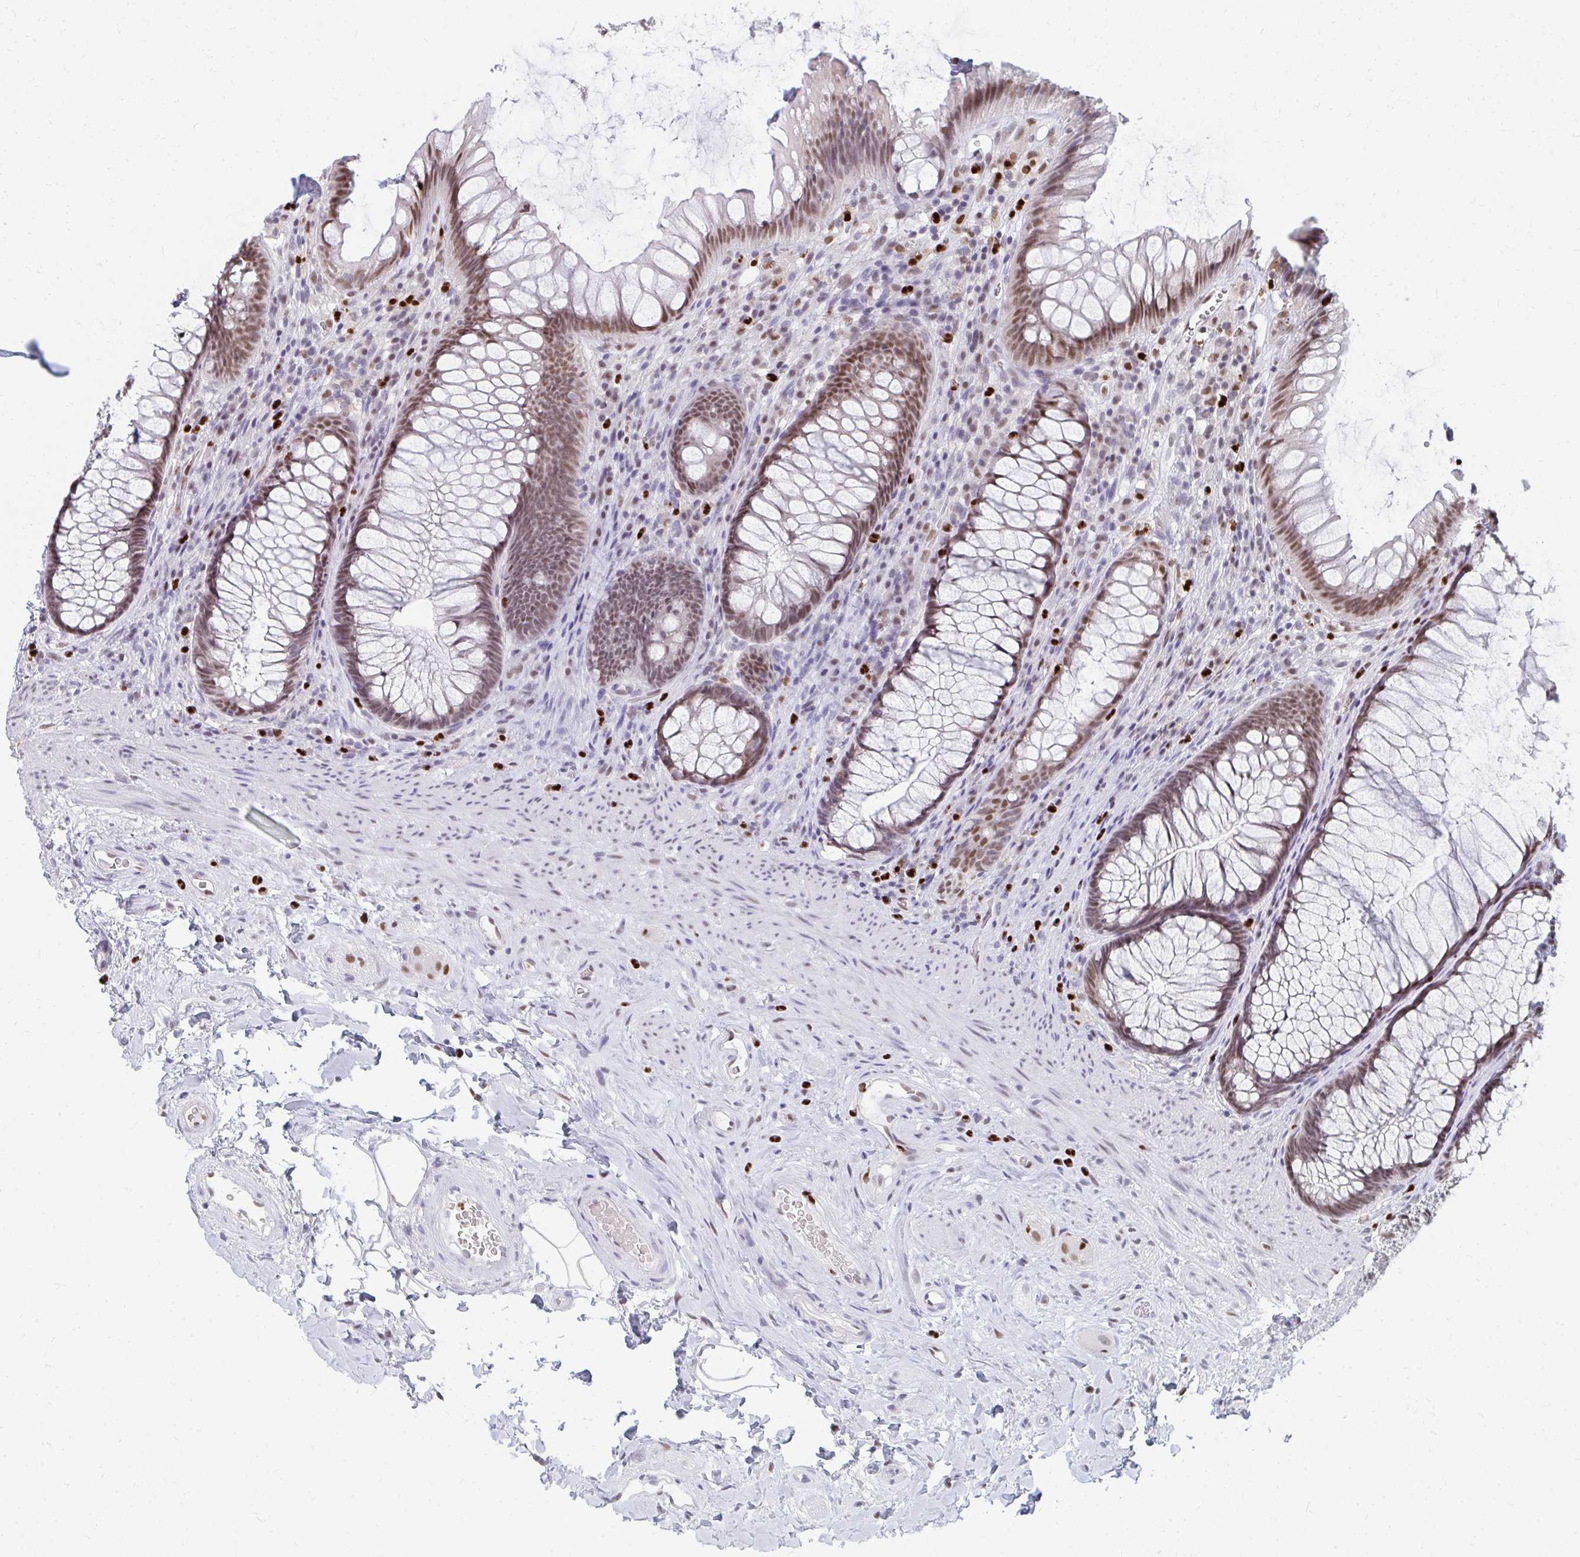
{"staining": {"intensity": "moderate", "quantity": ">75%", "location": "nuclear"}, "tissue": "rectum", "cell_type": "Glandular cells", "image_type": "normal", "snomed": [{"axis": "morphology", "description": "Normal tissue, NOS"}, {"axis": "topography", "description": "Rectum"}], "caption": "Immunohistochemistry of normal human rectum demonstrates medium levels of moderate nuclear positivity in about >75% of glandular cells.", "gene": "PLK3", "patient": {"sex": "male", "age": 53}}